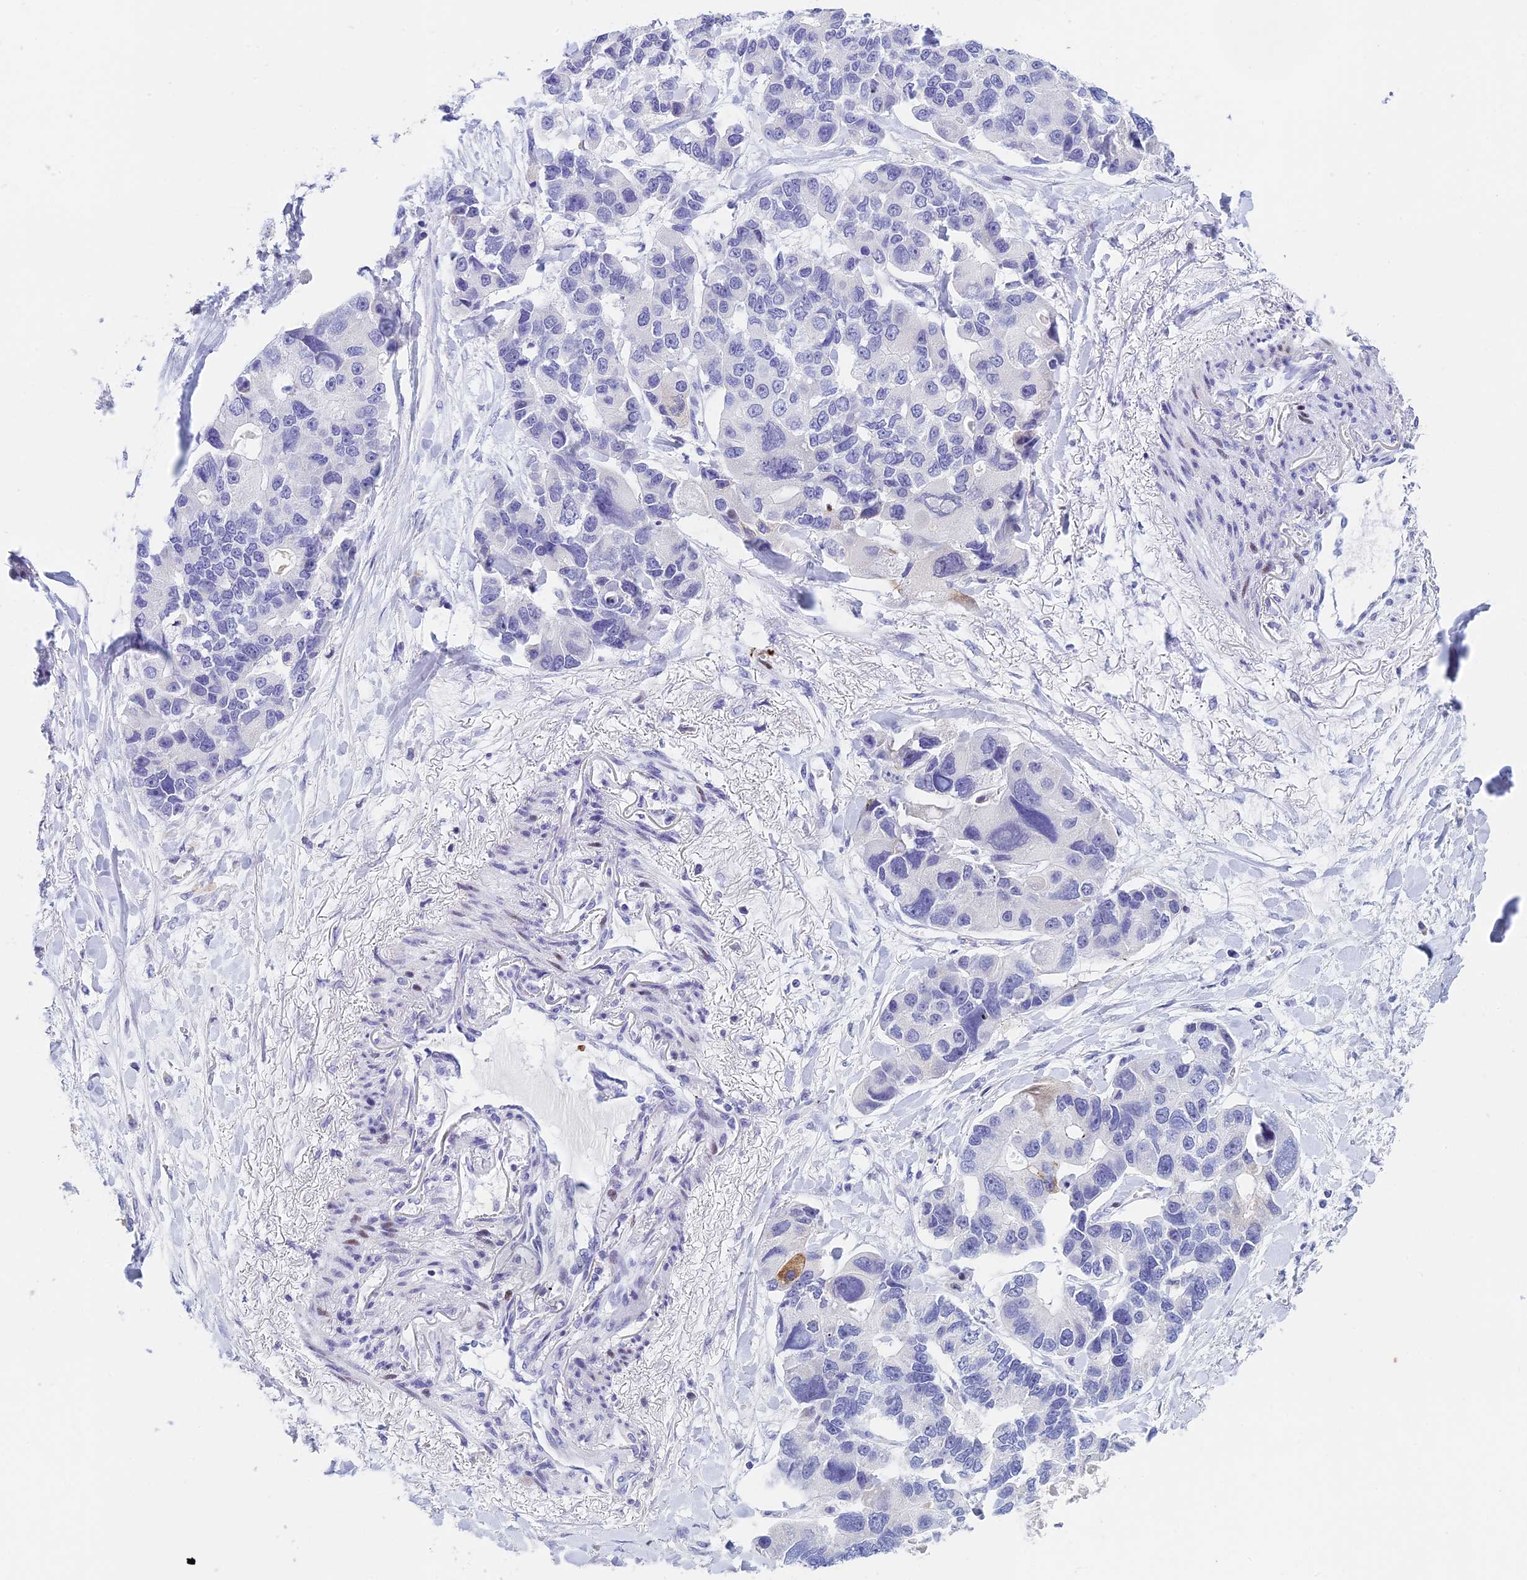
{"staining": {"intensity": "moderate", "quantity": "25%-75%", "location": "cytoplasmic/membranous"}, "tissue": "lung cancer", "cell_type": "Tumor cells", "image_type": "cancer", "snomed": [{"axis": "morphology", "description": "Adenocarcinoma, NOS"}, {"axis": "topography", "description": "Lung"}], "caption": "Lung cancer (adenocarcinoma) stained with a protein marker displays moderate staining in tumor cells.", "gene": "REXO5", "patient": {"sex": "female", "age": 54}}